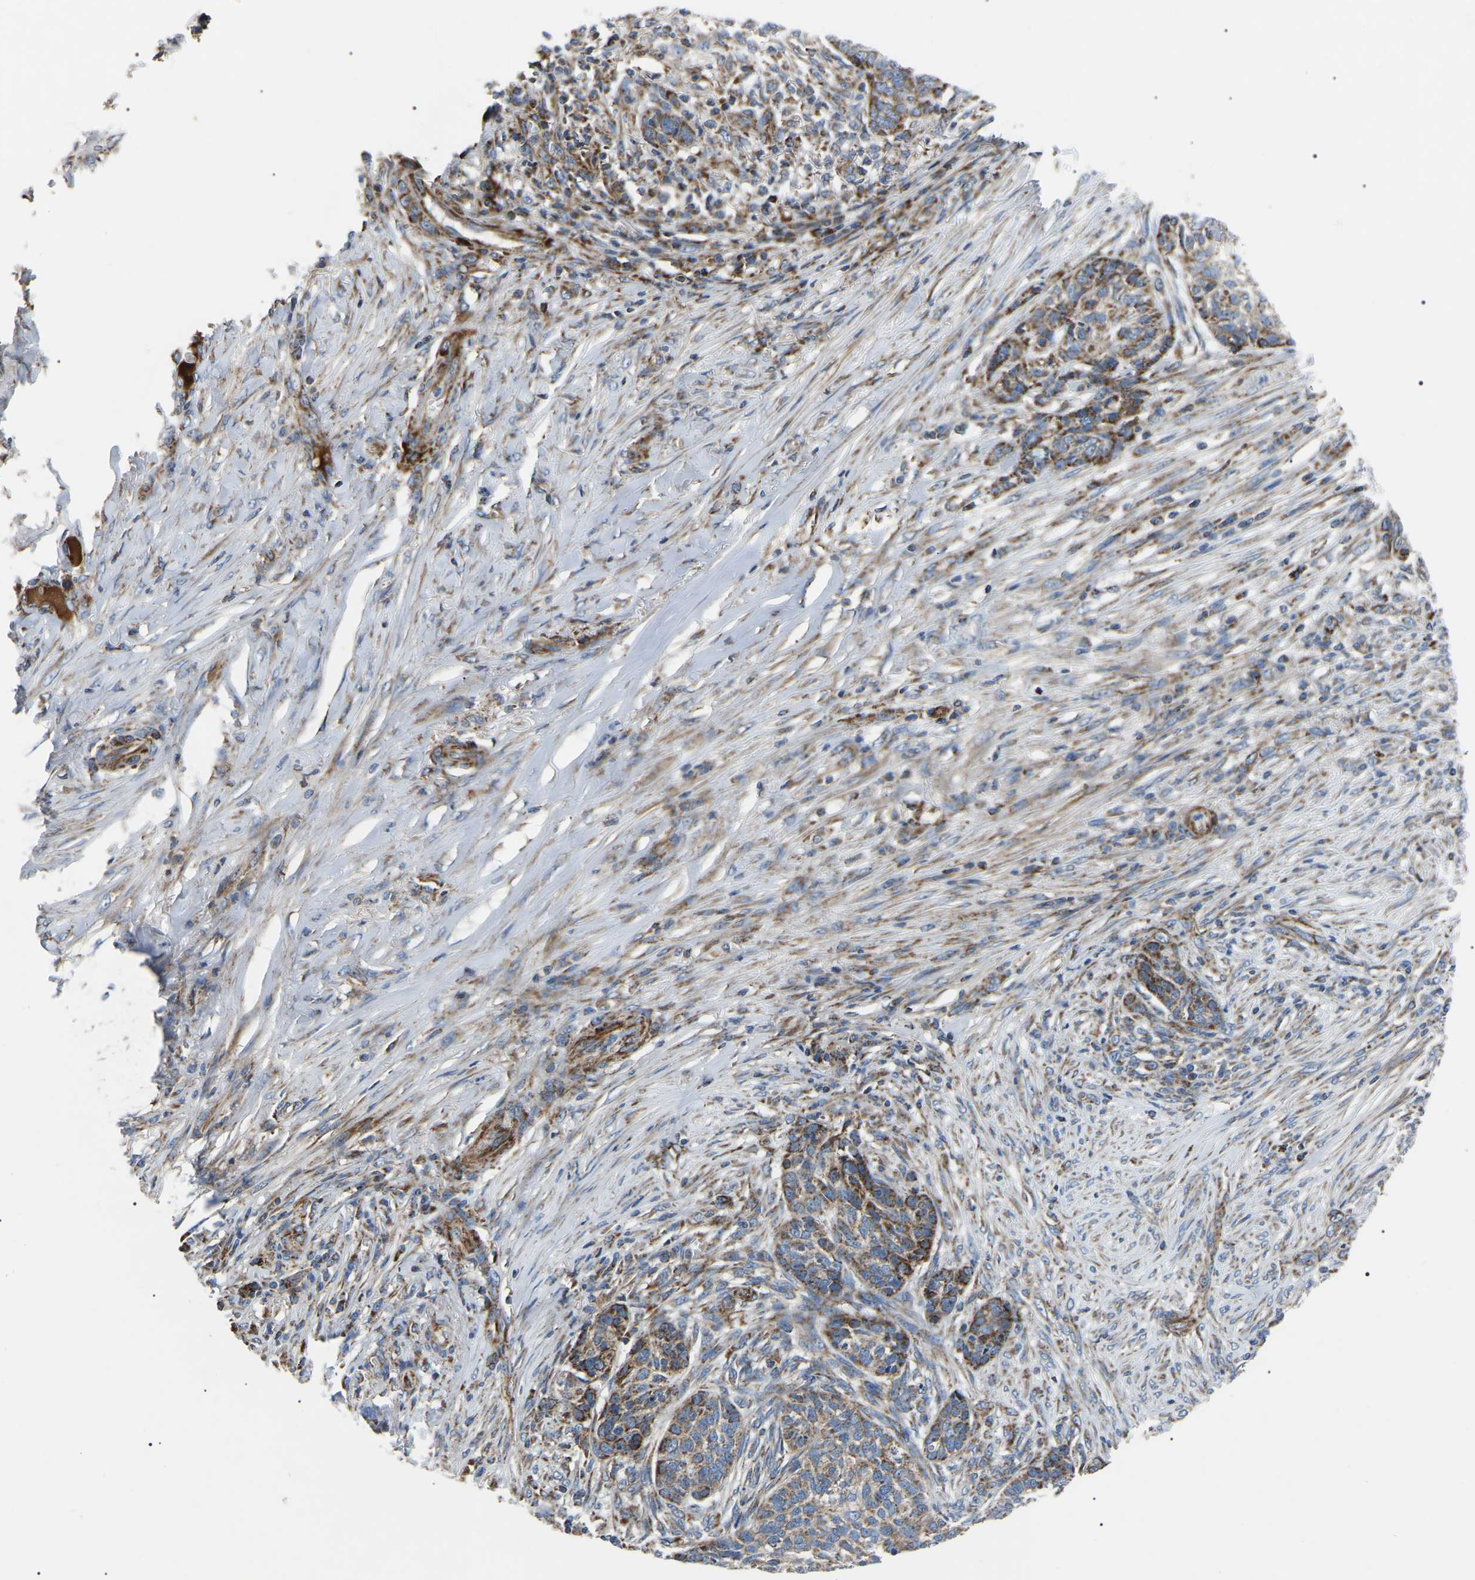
{"staining": {"intensity": "moderate", "quantity": ">75%", "location": "cytoplasmic/membranous"}, "tissue": "skin cancer", "cell_type": "Tumor cells", "image_type": "cancer", "snomed": [{"axis": "morphology", "description": "Basal cell carcinoma"}, {"axis": "topography", "description": "Skin"}], "caption": "Immunohistochemical staining of skin basal cell carcinoma displays medium levels of moderate cytoplasmic/membranous positivity in about >75% of tumor cells.", "gene": "PPM1E", "patient": {"sex": "male", "age": 85}}